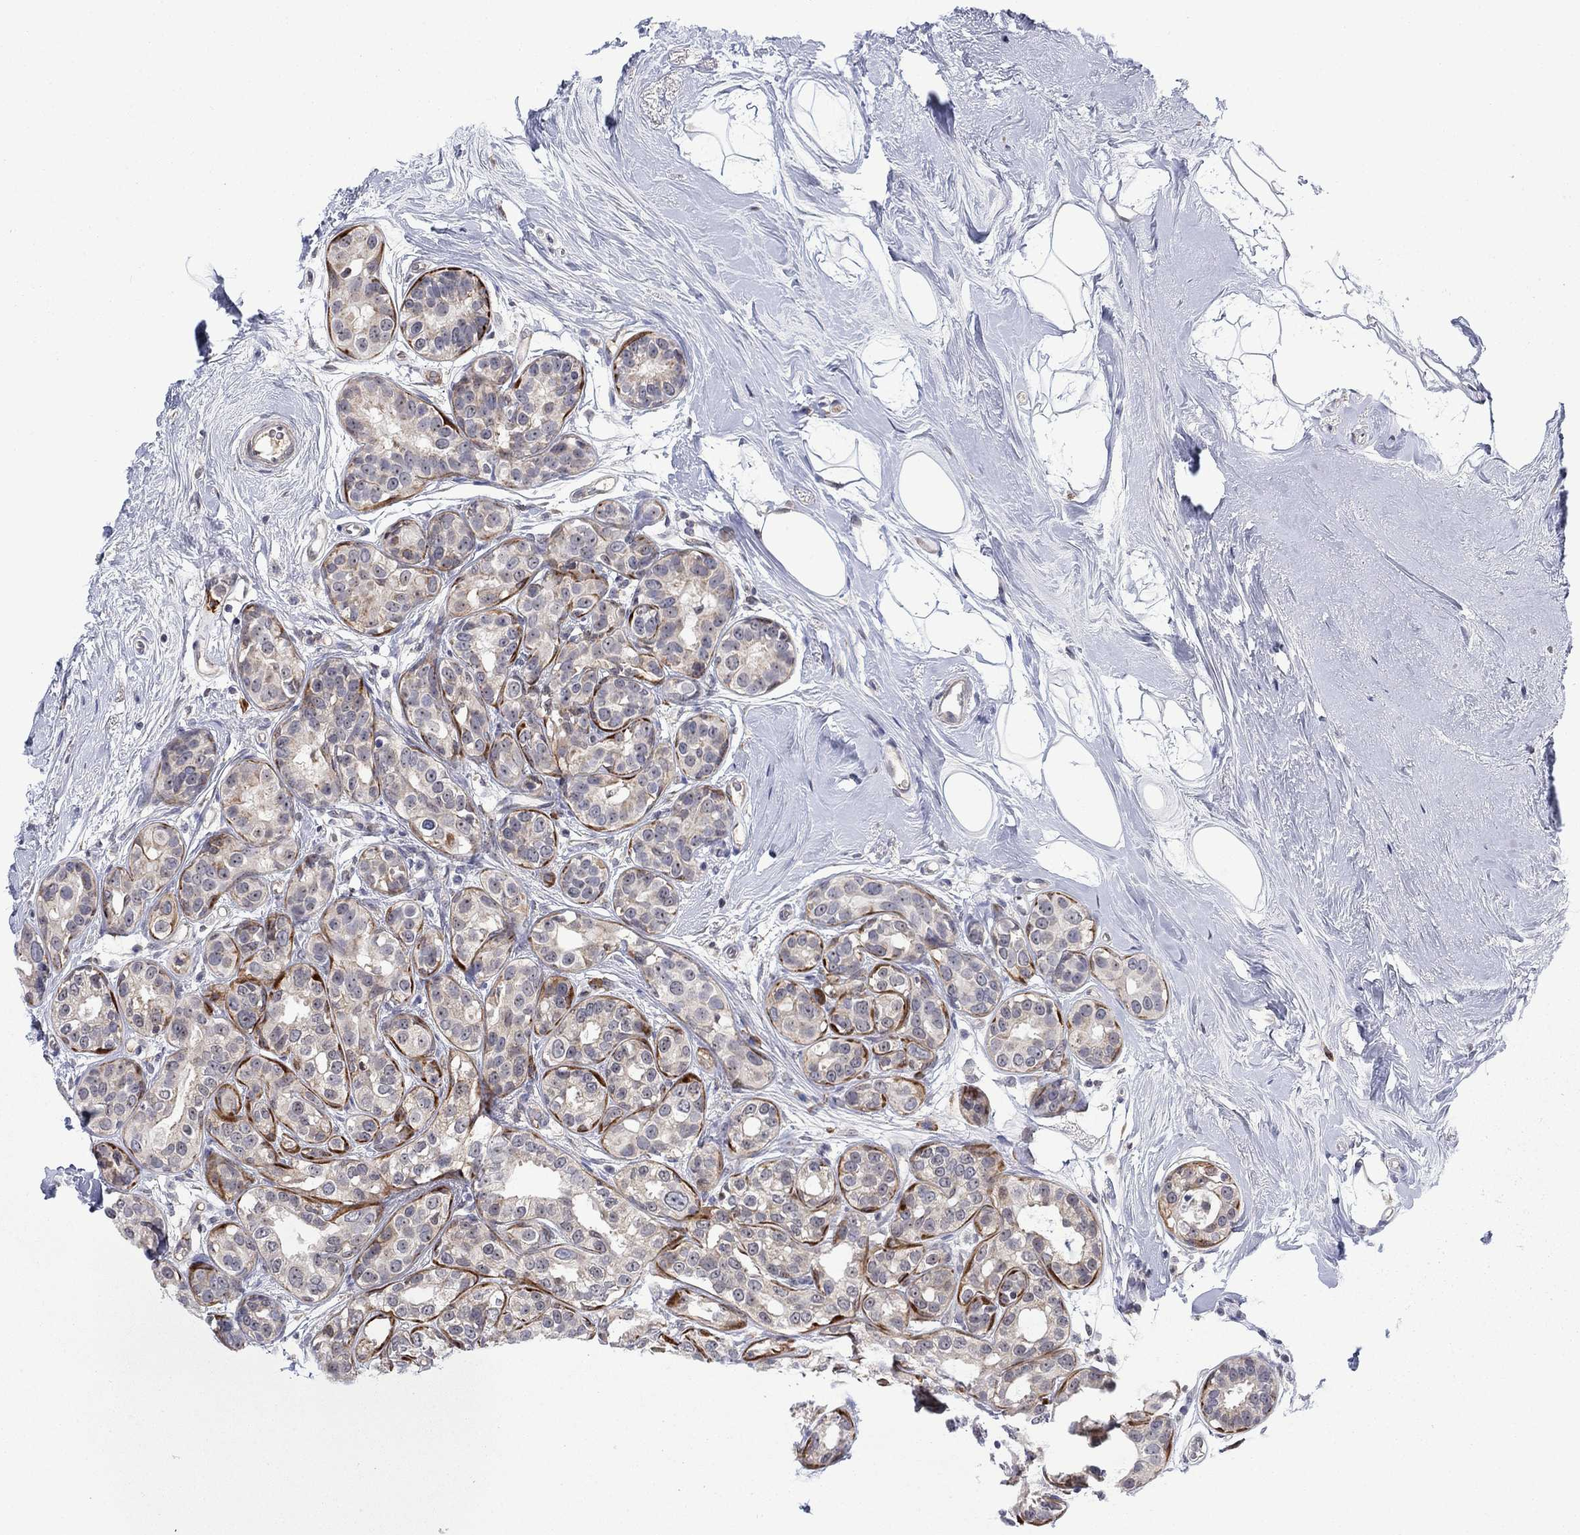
{"staining": {"intensity": "weak", "quantity": "25%-75%", "location": "cytoplasmic/membranous"}, "tissue": "breast cancer", "cell_type": "Tumor cells", "image_type": "cancer", "snomed": [{"axis": "morphology", "description": "Duct carcinoma"}, {"axis": "topography", "description": "Breast"}], "caption": "Weak cytoplasmic/membranous protein staining is seen in about 25%-75% of tumor cells in breast cancer. The staining was performed using DAB, with brown indicating positive protein expression. Nuclei are stained blue with hematoxylin.", "gene": "MTRFR", "patient": {"sex": "female", "age": 55}}